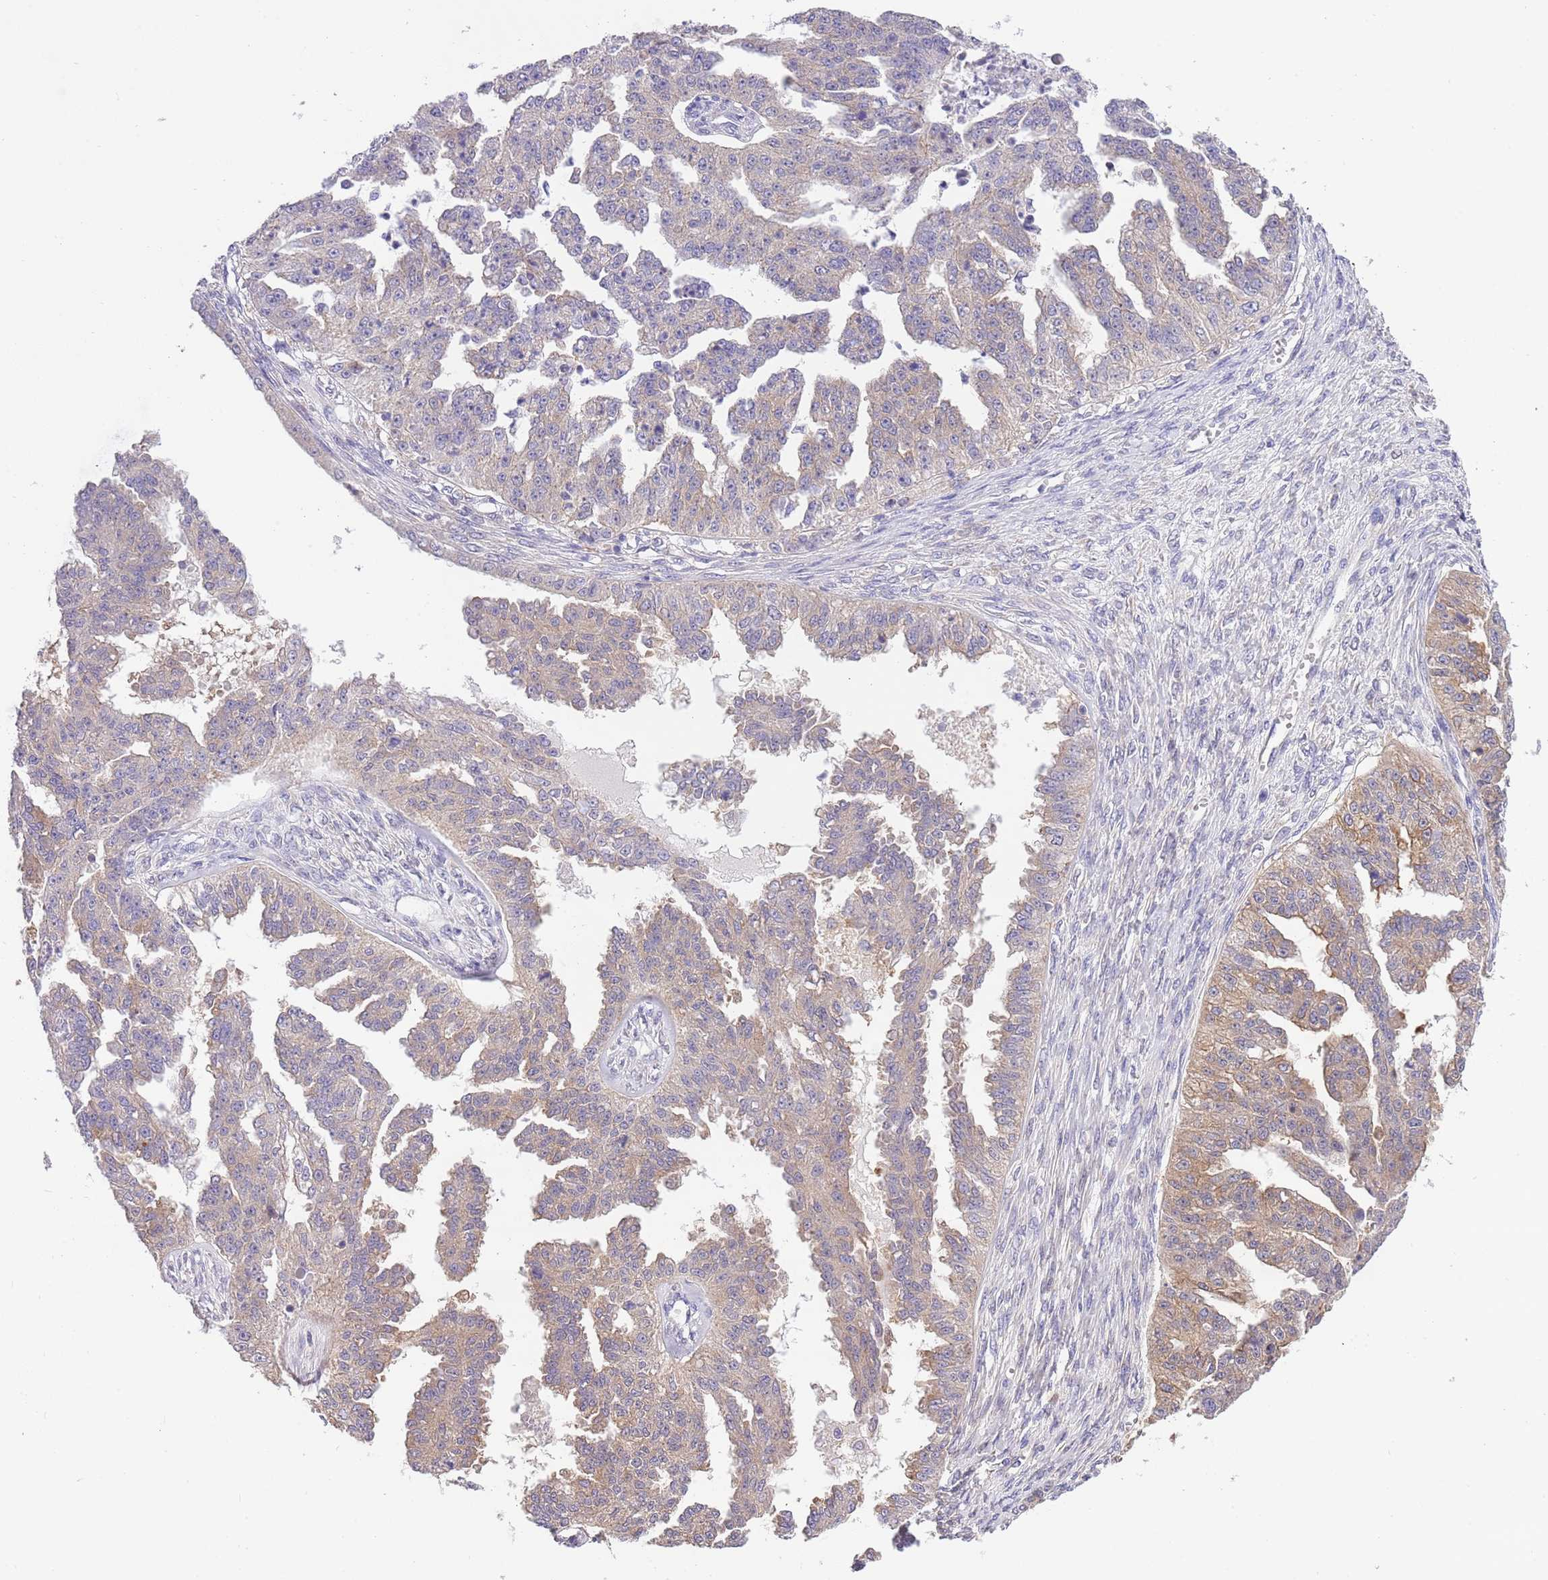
{"staining": {"intensity": "weak", "quantity": "25%-75%", "location": "cytoplasmic/membranous"}, "tissue": "ovarian cancer", "cell_type": "Tumor cells", "image_type": "cancer", "snomed": [{"axis": "morphology", "description": "Cystadenocarcinoma, serous, NOS"}, {"axis": "topography", "description": "Ovary"}], "caption": "Protein expression analysis of ovarian serous cystadenocarcinoma shows weak cytoplasmic/membranous positivity in about 25%-75% of tumor cells.", "gene": "STIP1", "patient": {"sex": "female", "age": 58}}